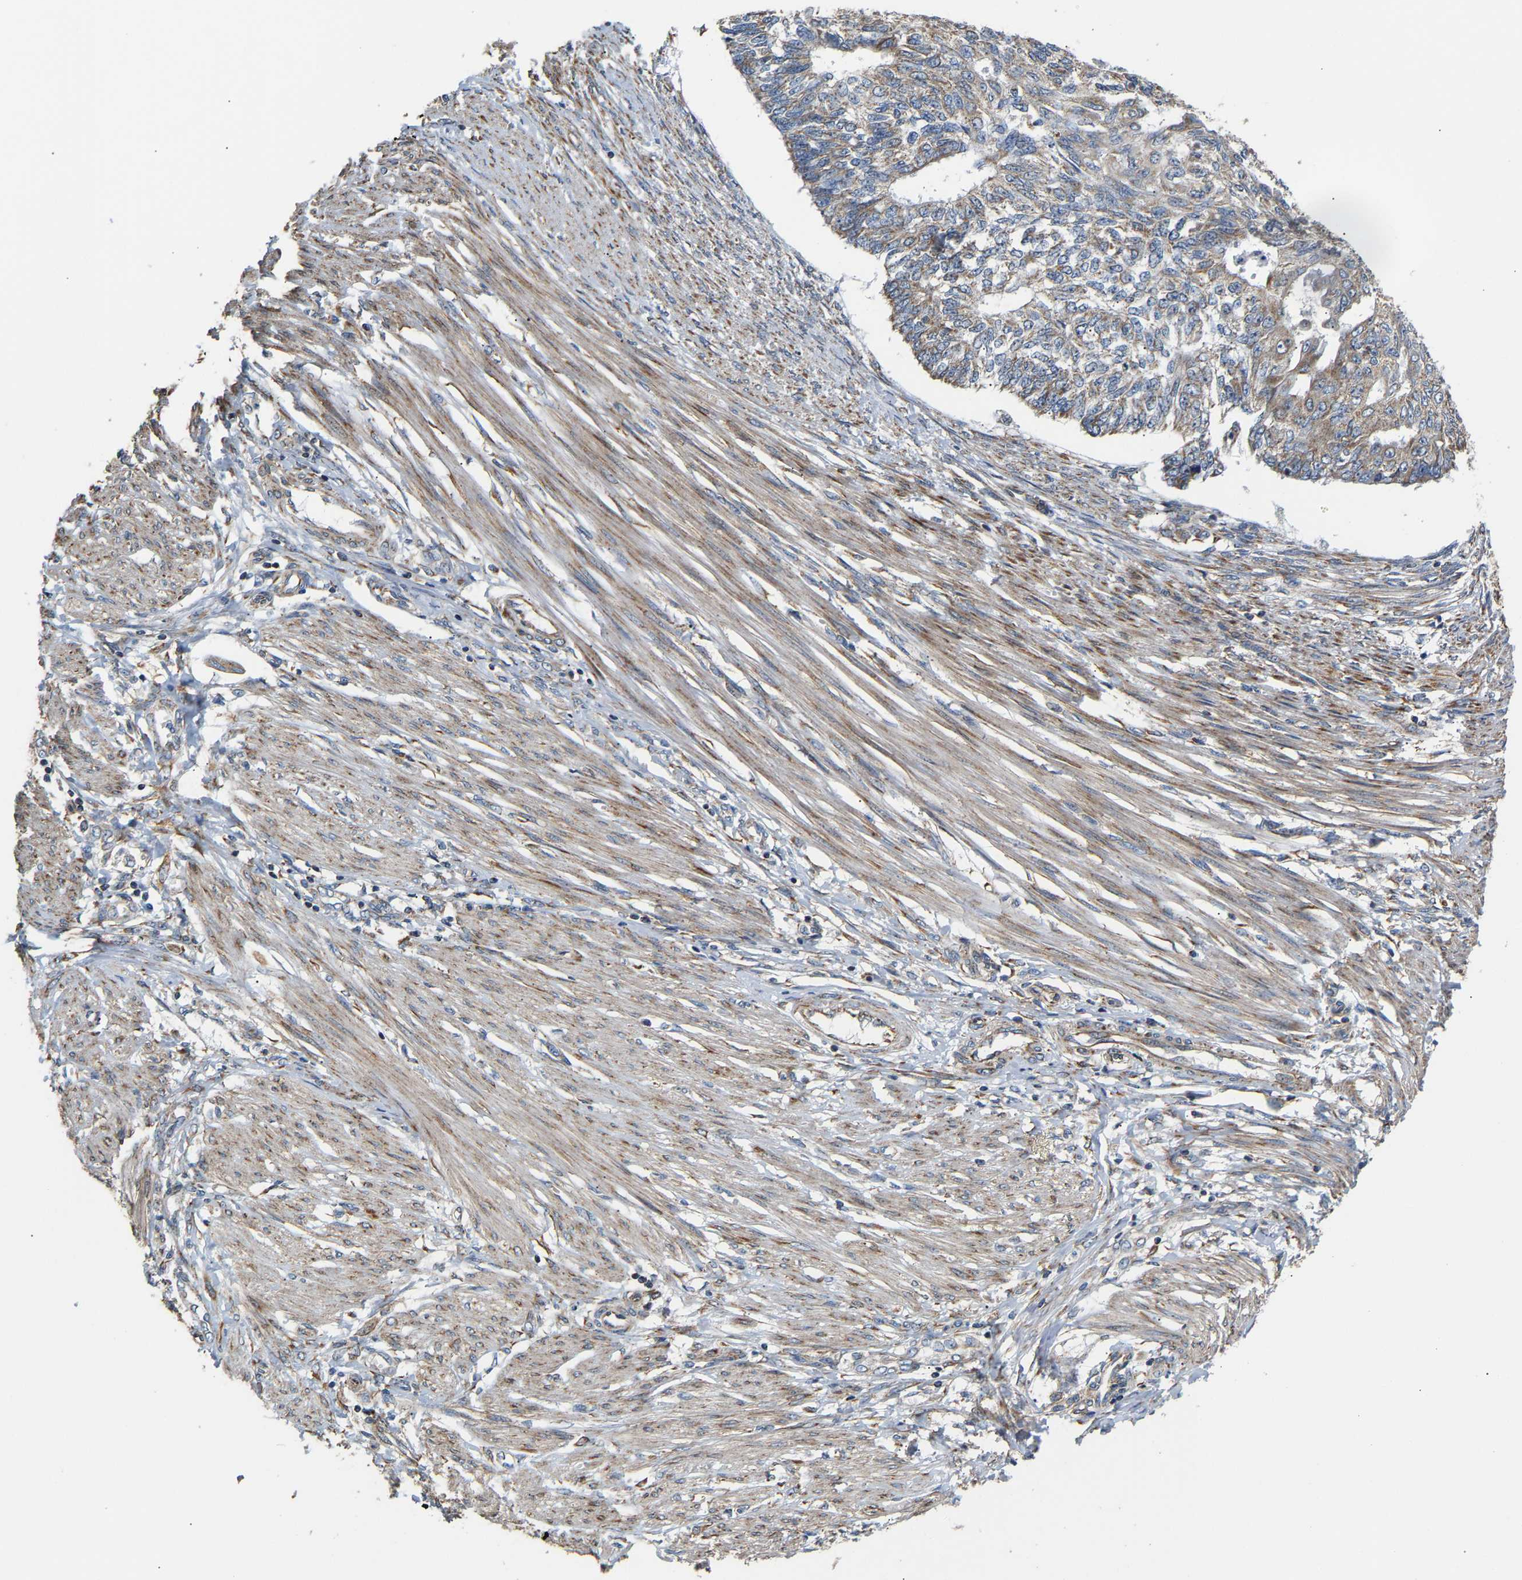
{"staining": {"intensity": "moderate", "quantity": "25%-75%", "location": "cytoplasmic/membranous"}, "tissue": "endometrial cancer", "cell_type": "Tumor cells", "image_type": "cancer", "snomed": [{"axis": "morphology", "description": "Adenocarcinoma, NOS"}, {"axis": "topography", "description": "Endometrium"}], "caption": "This image reveals IHC staining of endometrial cancer, with medium moderate cytoplasmic/membranous expression in about 25%-75% of tumor cells.", "gene": "TMEM168", "patient": {"sex": "female", "age": 32}}